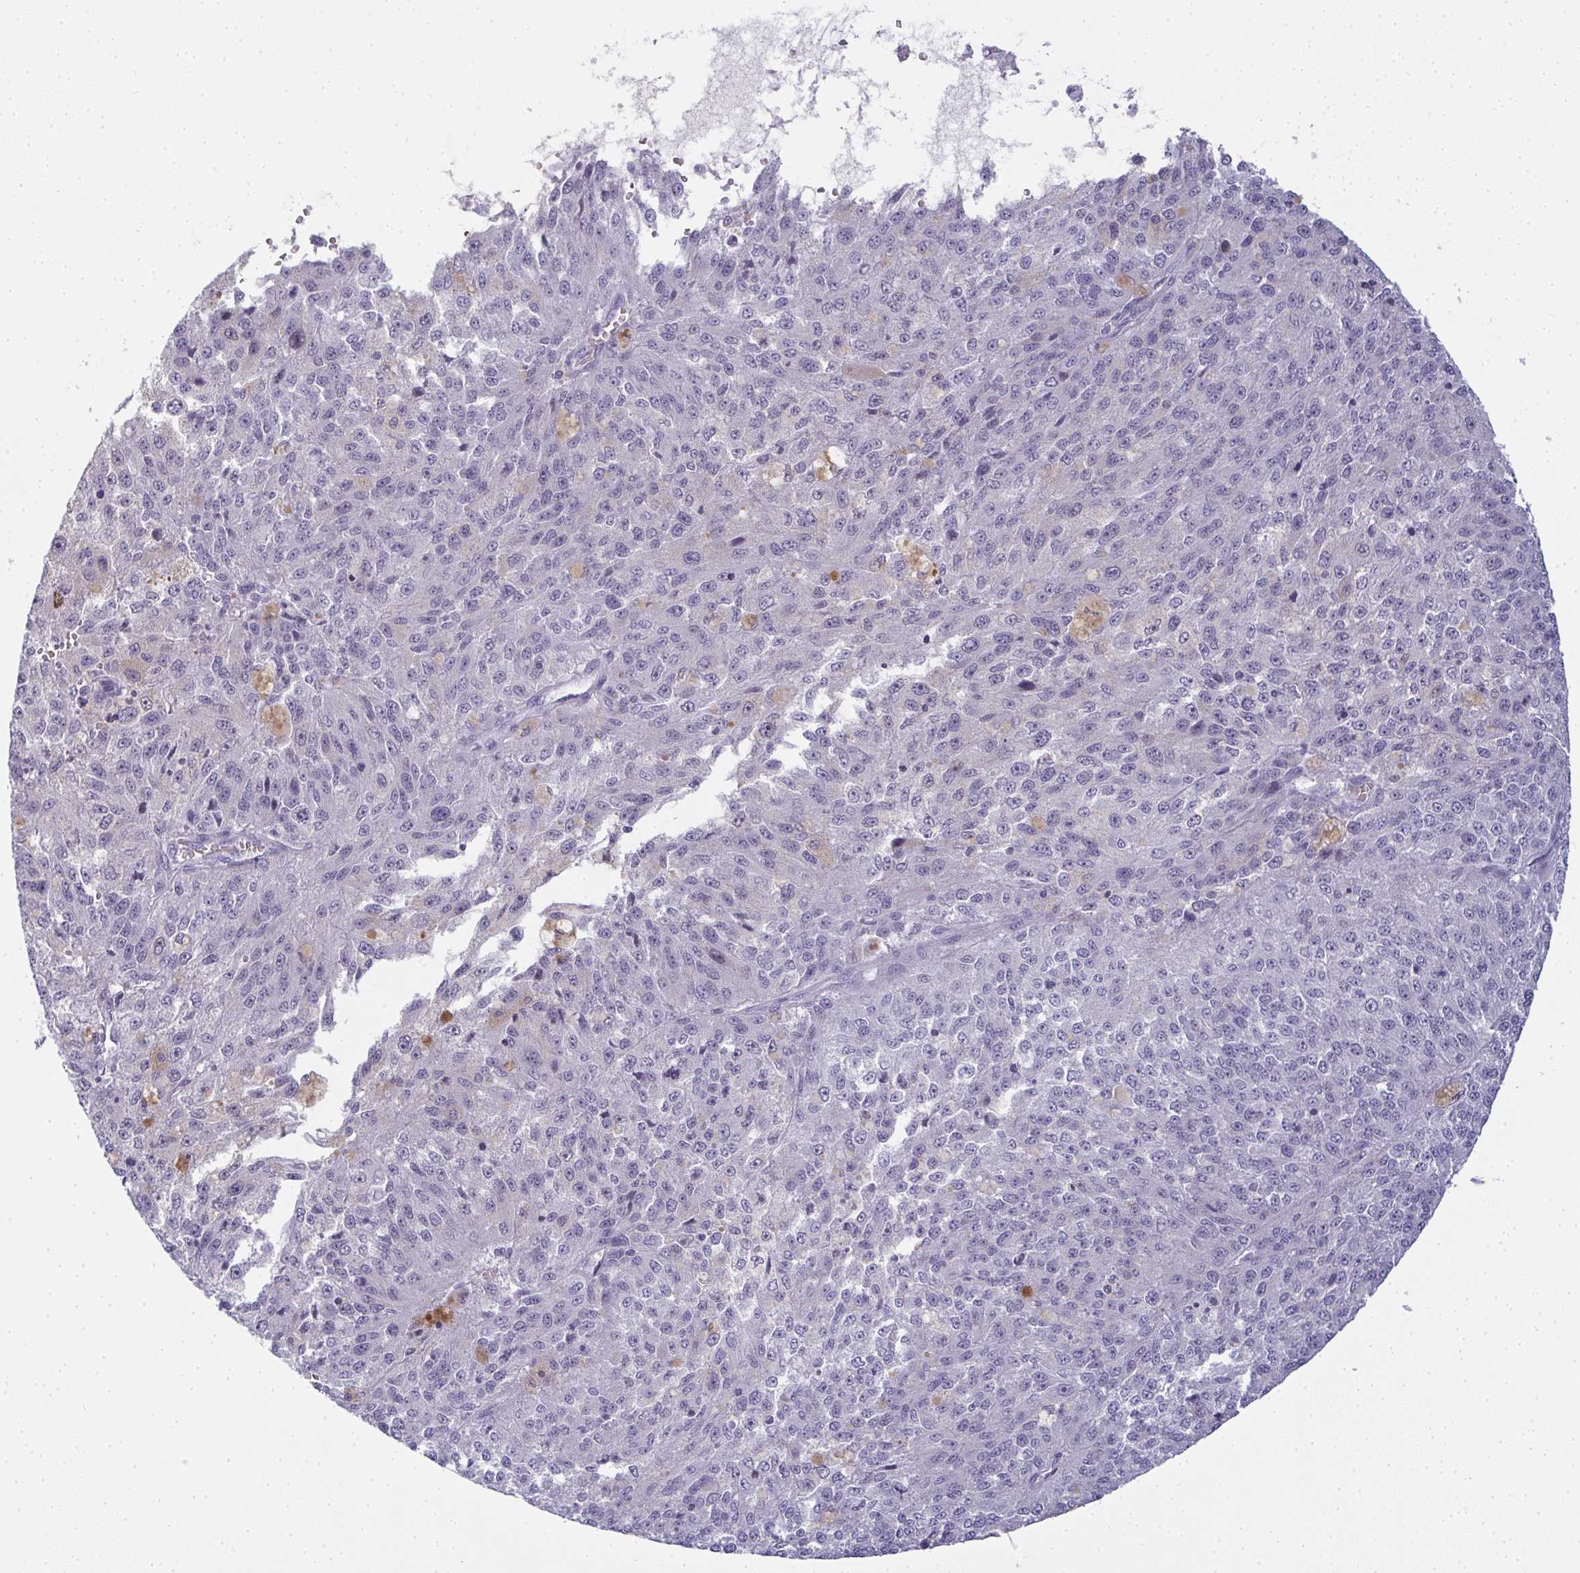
{"staining": {"intensity": "negative", "quantity": "none", "location": "none"}, "tissue": "melanoma", "cell_type": "Tumor cells", "image_type": "cancer", "snomed": [{"axis": "morphology", "description": "Malignant melanoma, Metastatic site"}, {"axis": "topography", "description": "Lymph node"}], "caption": "Micrograph shows no significant protein positivity in tumor cells of melanoma.", "gene": "SLC36A2", "patient": {"sex": "female", "age": 64}}